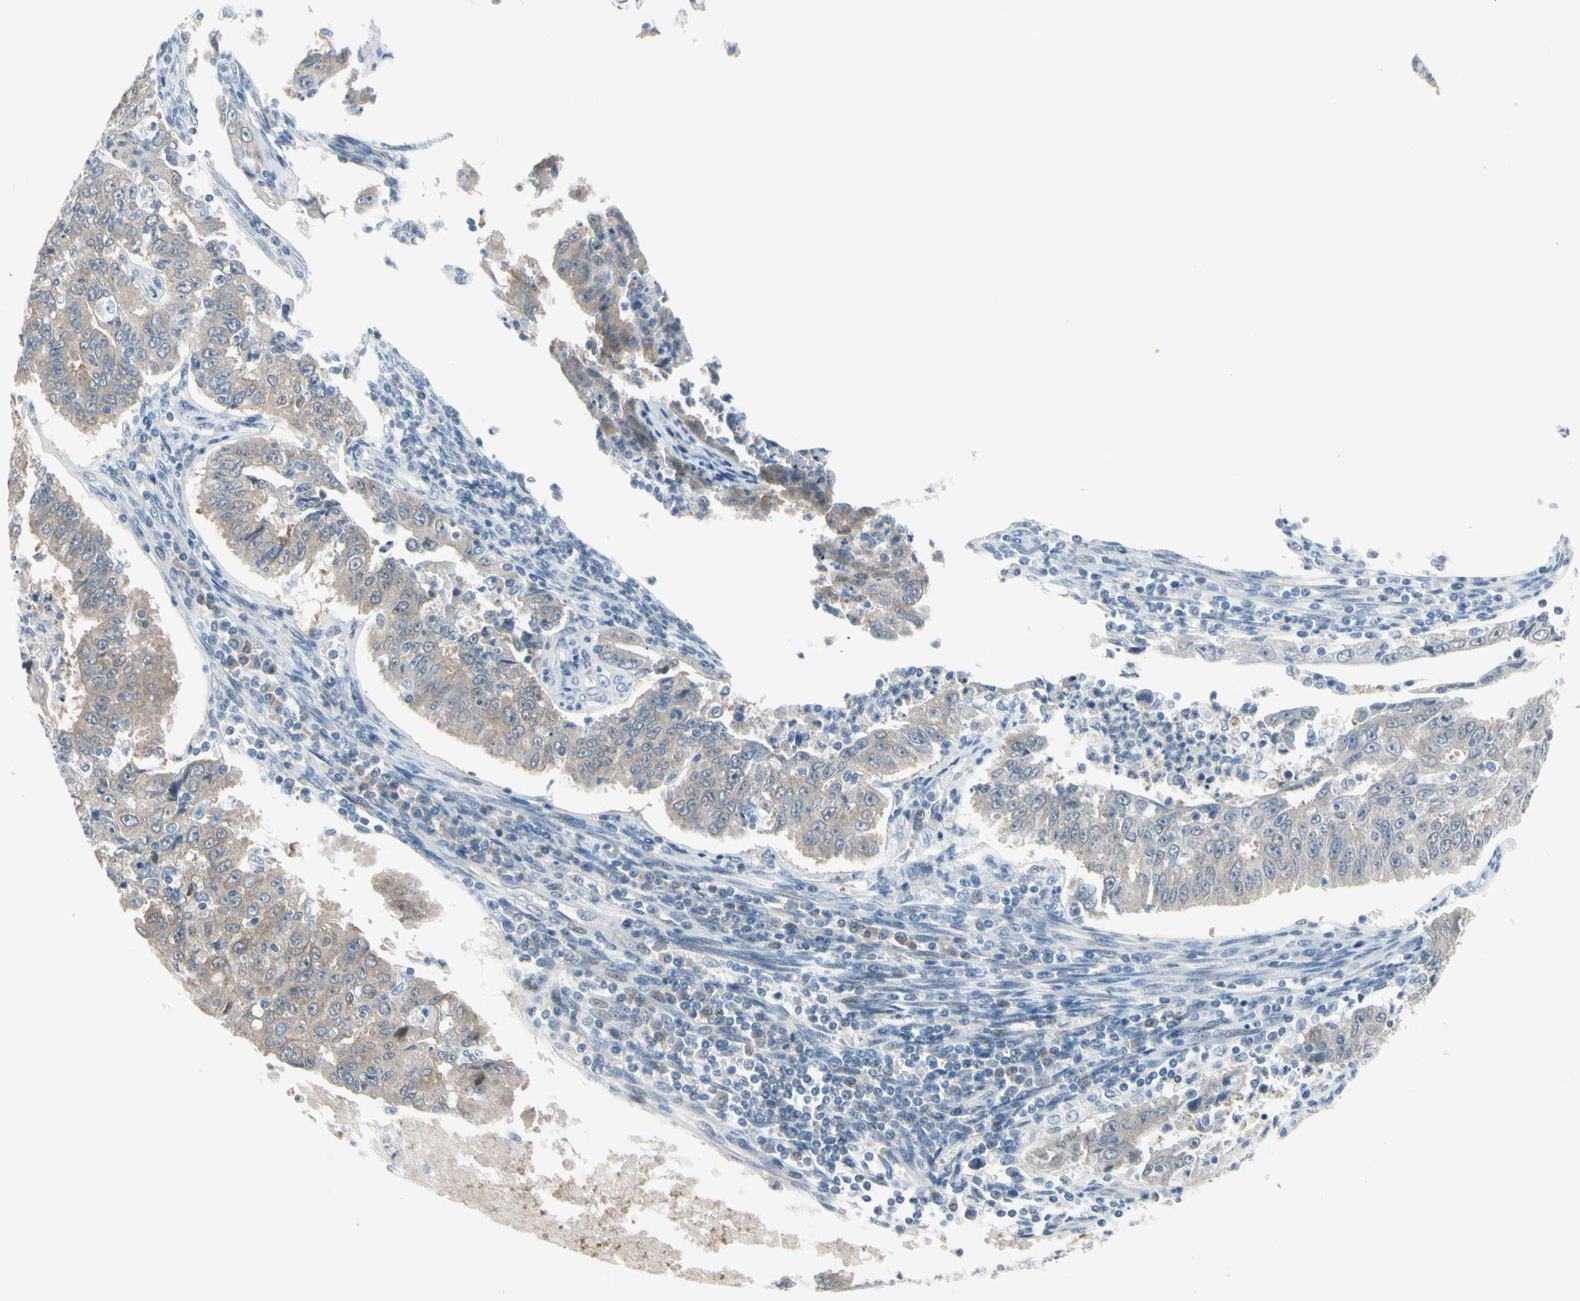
{"staining": {"intensity": "weak", "quantity": "25%-75%", "location": "cytoplasmic/membranous"}, "tissue": "endometrial cancer", "cell_type": "Tumor cells", "image_type": "cancer", "snomed": [{"axis": "morphology", "description": "Adenocarcinoma, NOS"}, {"axis": "topography", "description": "Endometrium"}], "caption": "Immunohistochemical staining of human endometrial cancer (adenocarcinoma) displays low levels of weak cytoplasmic/membranous expression in about 25%-75% of tumor cells.", "gene": "CFAP36", "patient": {"sex": "female", "age": 42}}